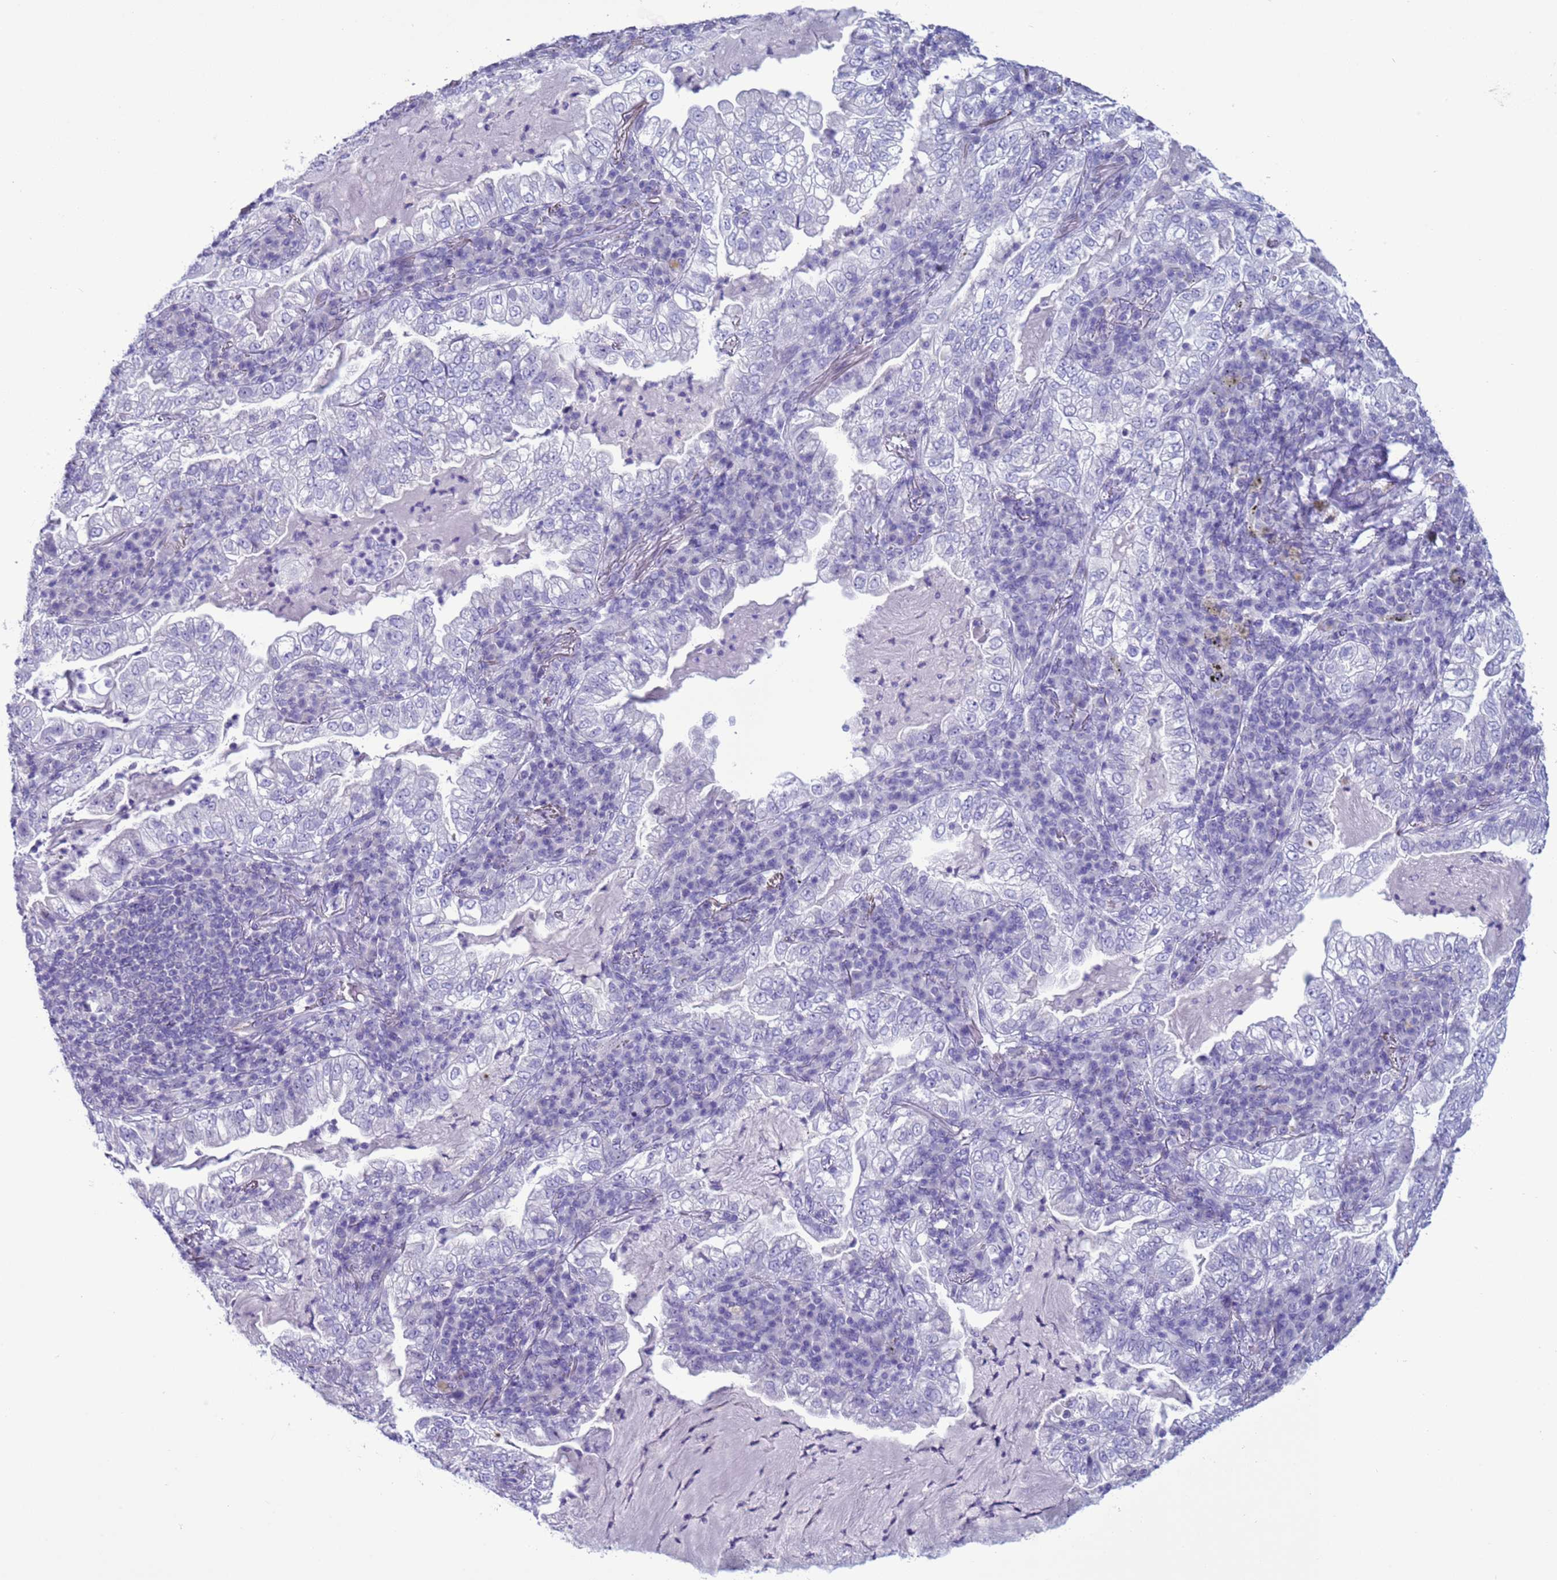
{"staining": {"intensity": "negative", "quantity": "none", "location": "none"}, "tissue": "lung cancer", "cell_type": "Tumor cells", "image_type": "cancer", "snomed": [{"axis": "morphology", "description": "Adenocarcinoma, NOS"}, {"axis": "topography", "description": "Lung"}], "caption": "An immunohistochemistry histopathology image of lung cancer (adenocarcinoma) is shown. There is no staining in tumor cells of lung cancer (adenocarcinoma). (DAB immunohistochemistry (IHC) visualized using brightfield microscopy, high magnification).", "gene": "CST4", "patient": {"sex": "female", "age": 73}}